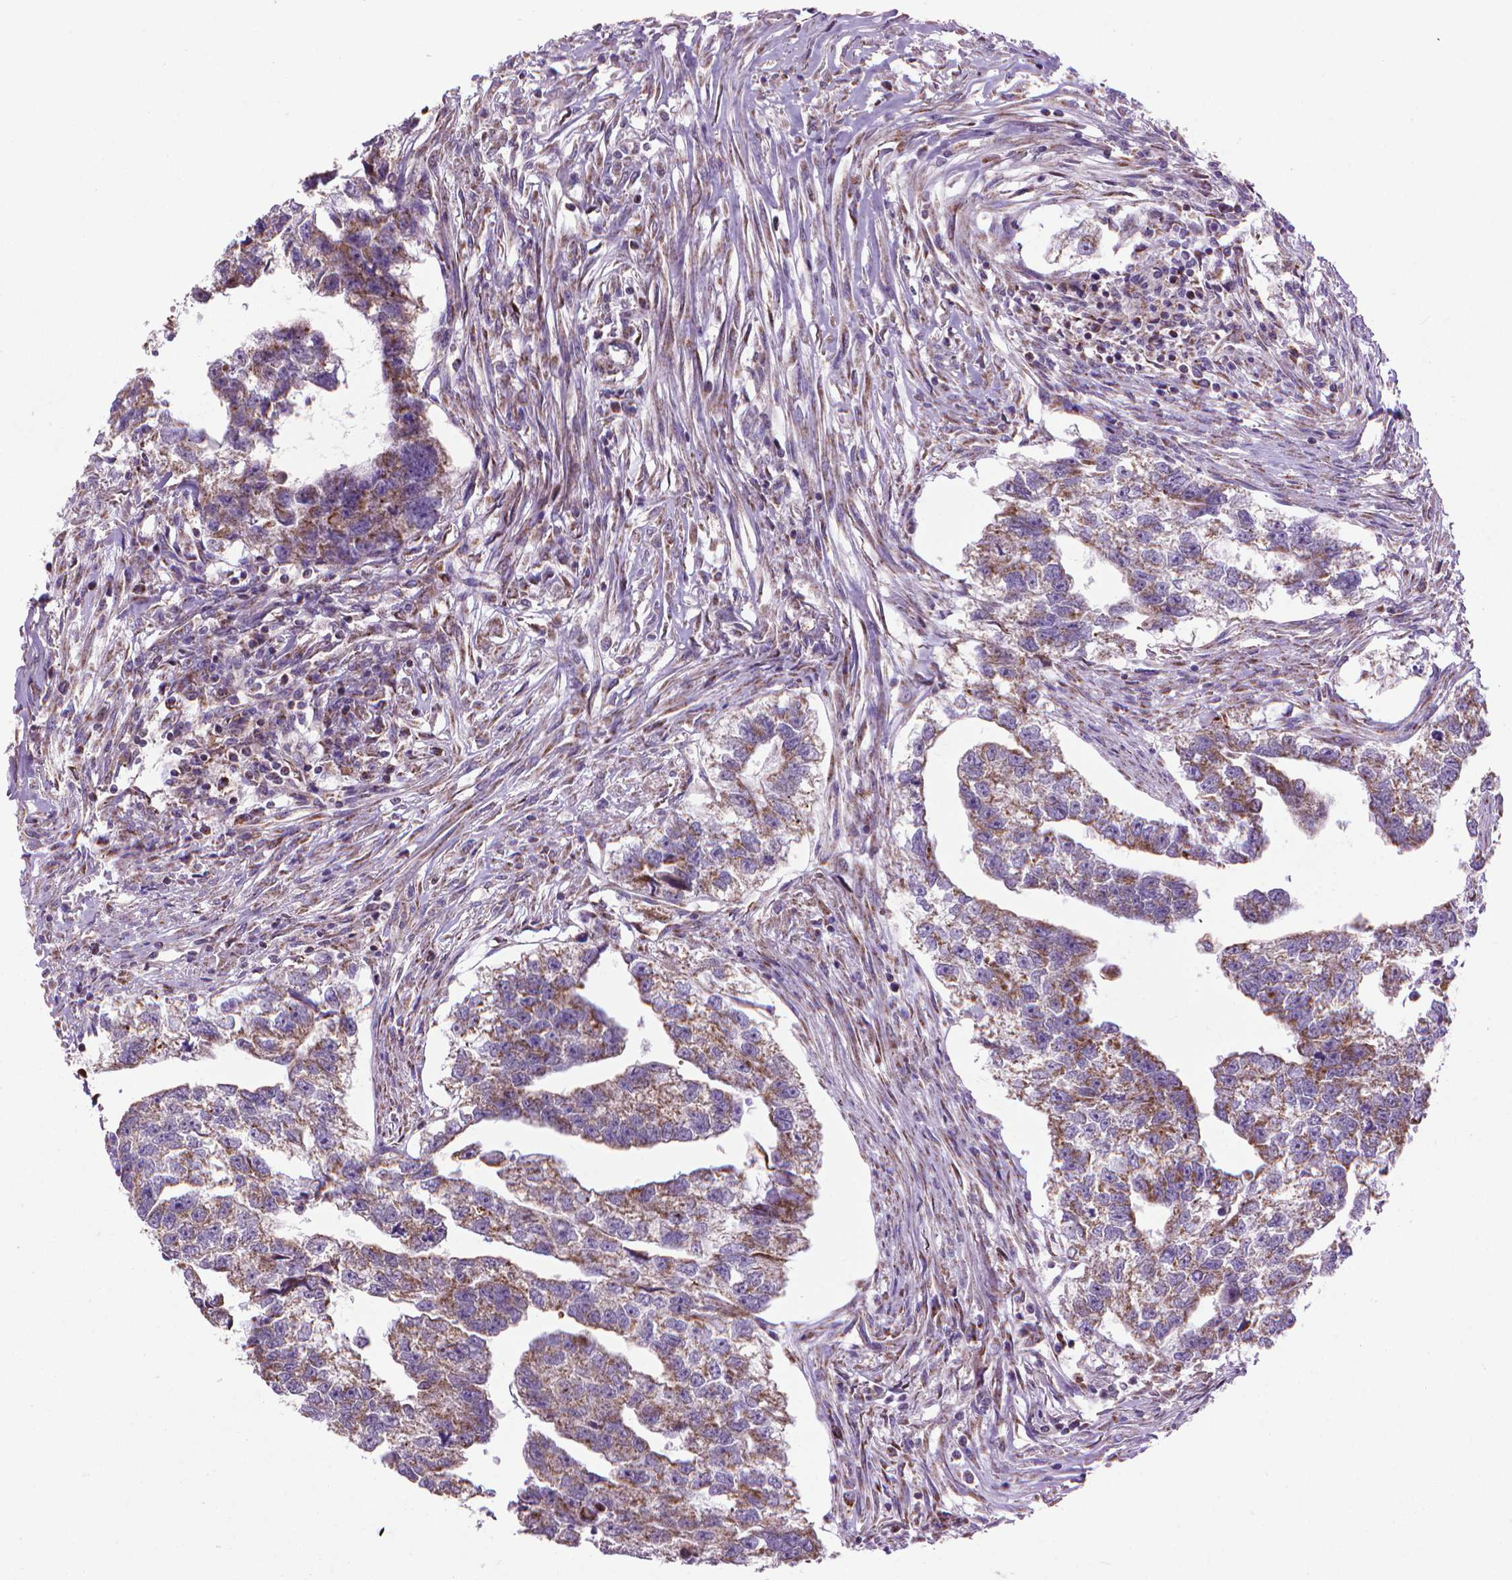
{"staining": {"intensity": "moderate", "quantity": ">75%", "location": "cytoplasmic/membranous"}, "tissue": "testis cancer", "cell_type": "Tumor cells", "image_type": "cancer", "snomed": [{"axis": "morphology", "description": "Carcinoma, Embryonal, NOS"}, {"axis": "morphology", "description": "Teratoma, malignant, NOS"}, {"axis": "topography", "description": "Testis"}], "caption": "Tumor cells display medium levels of moderate cytoplasmic/membranous positivity in about >75% of cells in testis cancer.", "gene": "VDAC1", "patient": {"sex": "male", "age": 44}}